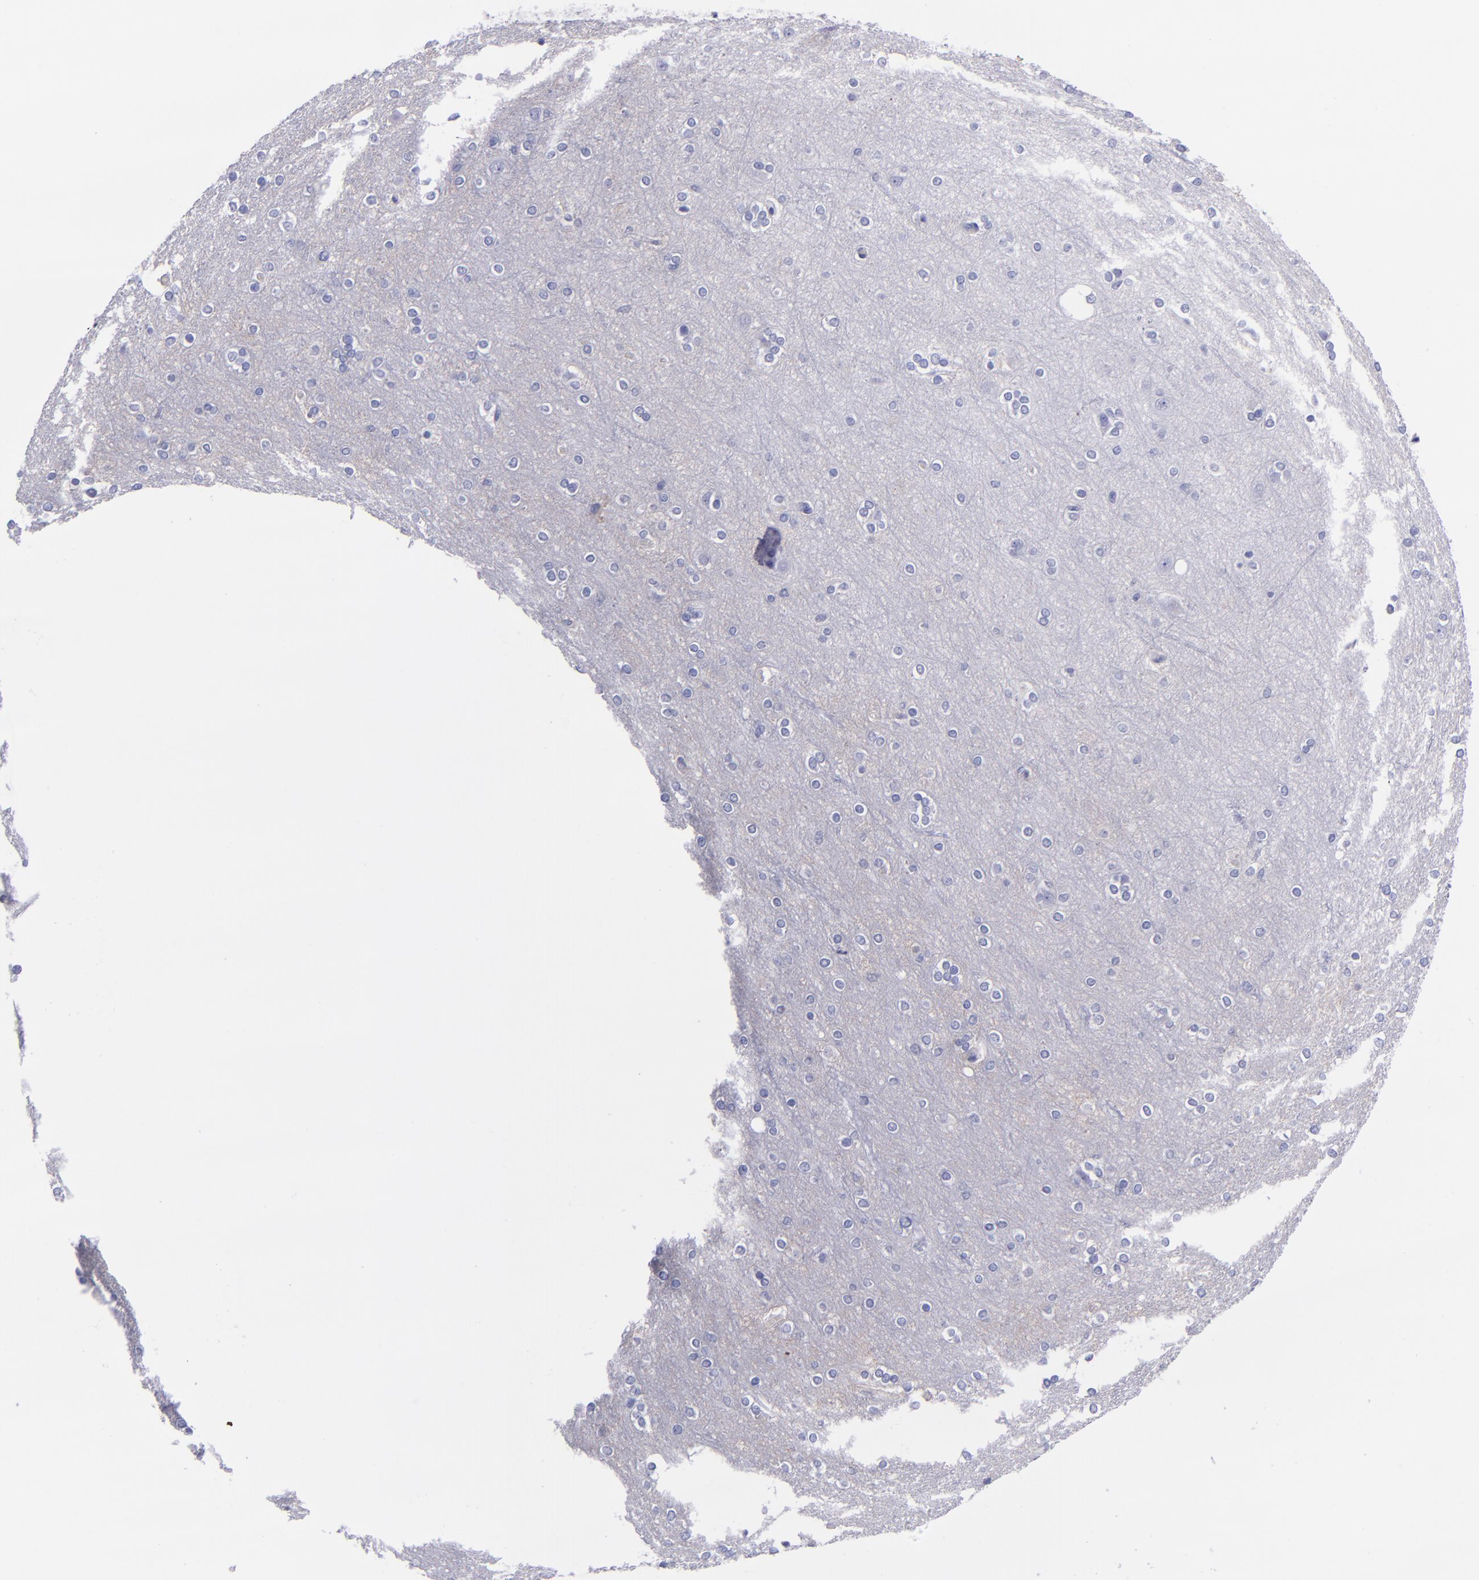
{"staining": {"intensity": "negative", "quantity": "none", "location": "none"}, "tissue": "cerebral cortex", "cell_type": "Endothelial cells", "image_type": "normal", "snomed": [{"axis": "morphology", "description": "Normal tissue, NOS"}, {"axis": "topography", "description": "Cerebral cortex"}], "caption": "This histopathology image is of benign cerebral cortex stained with immunohistochemistry (IHC) to label a protein in brown with the nuclei are counter-stained blue. There is no expression in endothelial cells. (Stains: DAB (3,3'-diaminobenzidine) IHC with hematoxylin counter stain, Microscopy: brightfield microscopy at high magnification).", "gene": "CD38", "patient": {"sex": "female", "age": 54}}